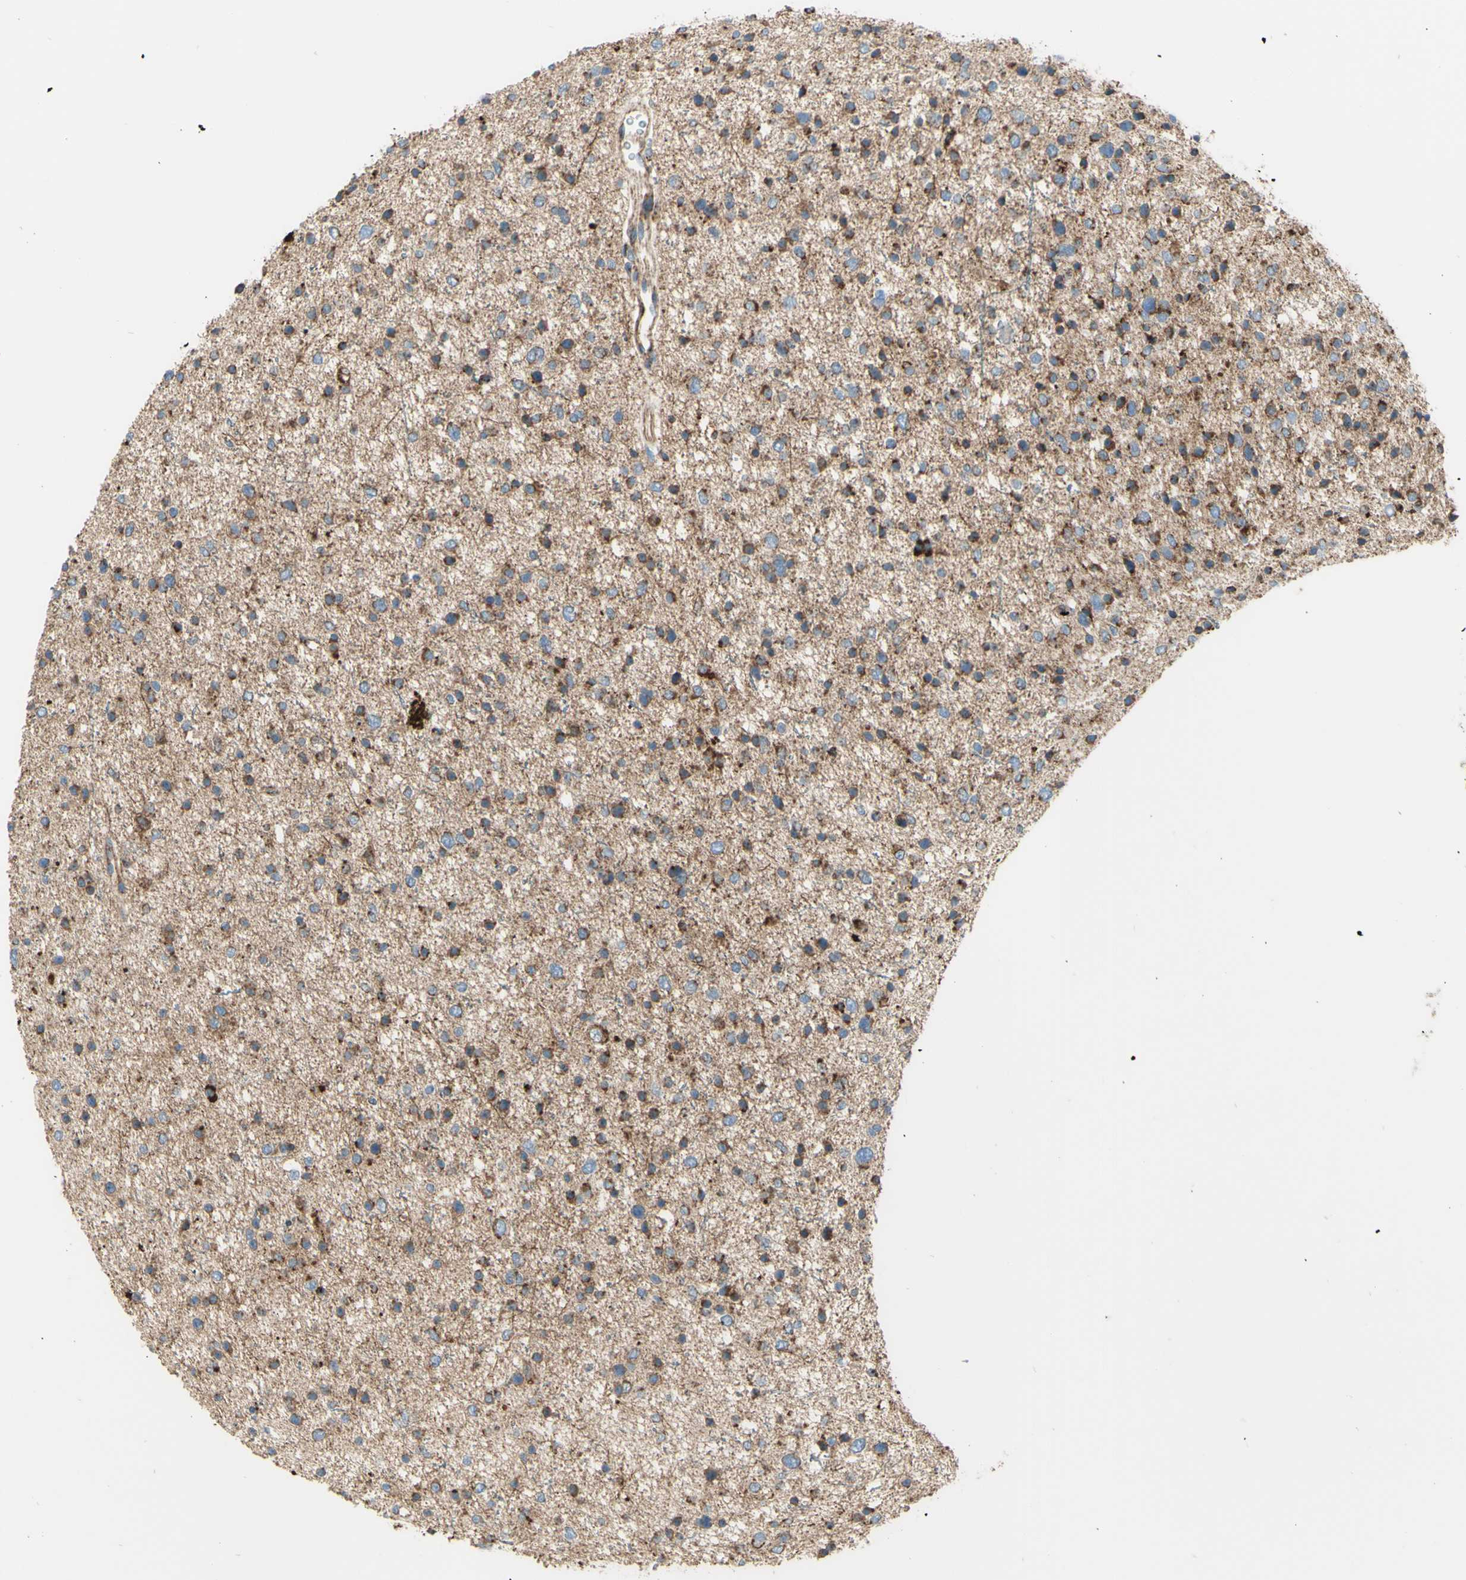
{"staining": {"intensity": "strong", "quantity": "25%-75%", "location": "cytoplasmic/membranous"}, "tissue": "glioma", "cell_type": "Tumor cells", "image_type": "cancer", "snomed": [{"axis": "morphology", "description": "Glioma, malignant, Low grade"}, {"axis": "topography", "description": "Brain"}], "caption": "A high-resolution photomicrograph shows immunohistochemistry staining of glioma, which shows strong cytoplasmic/membranous positivity in about 25%-75% of tumor cells.", "gene": "ARMC10", "patient": {"sex": "female", "age": 37}}